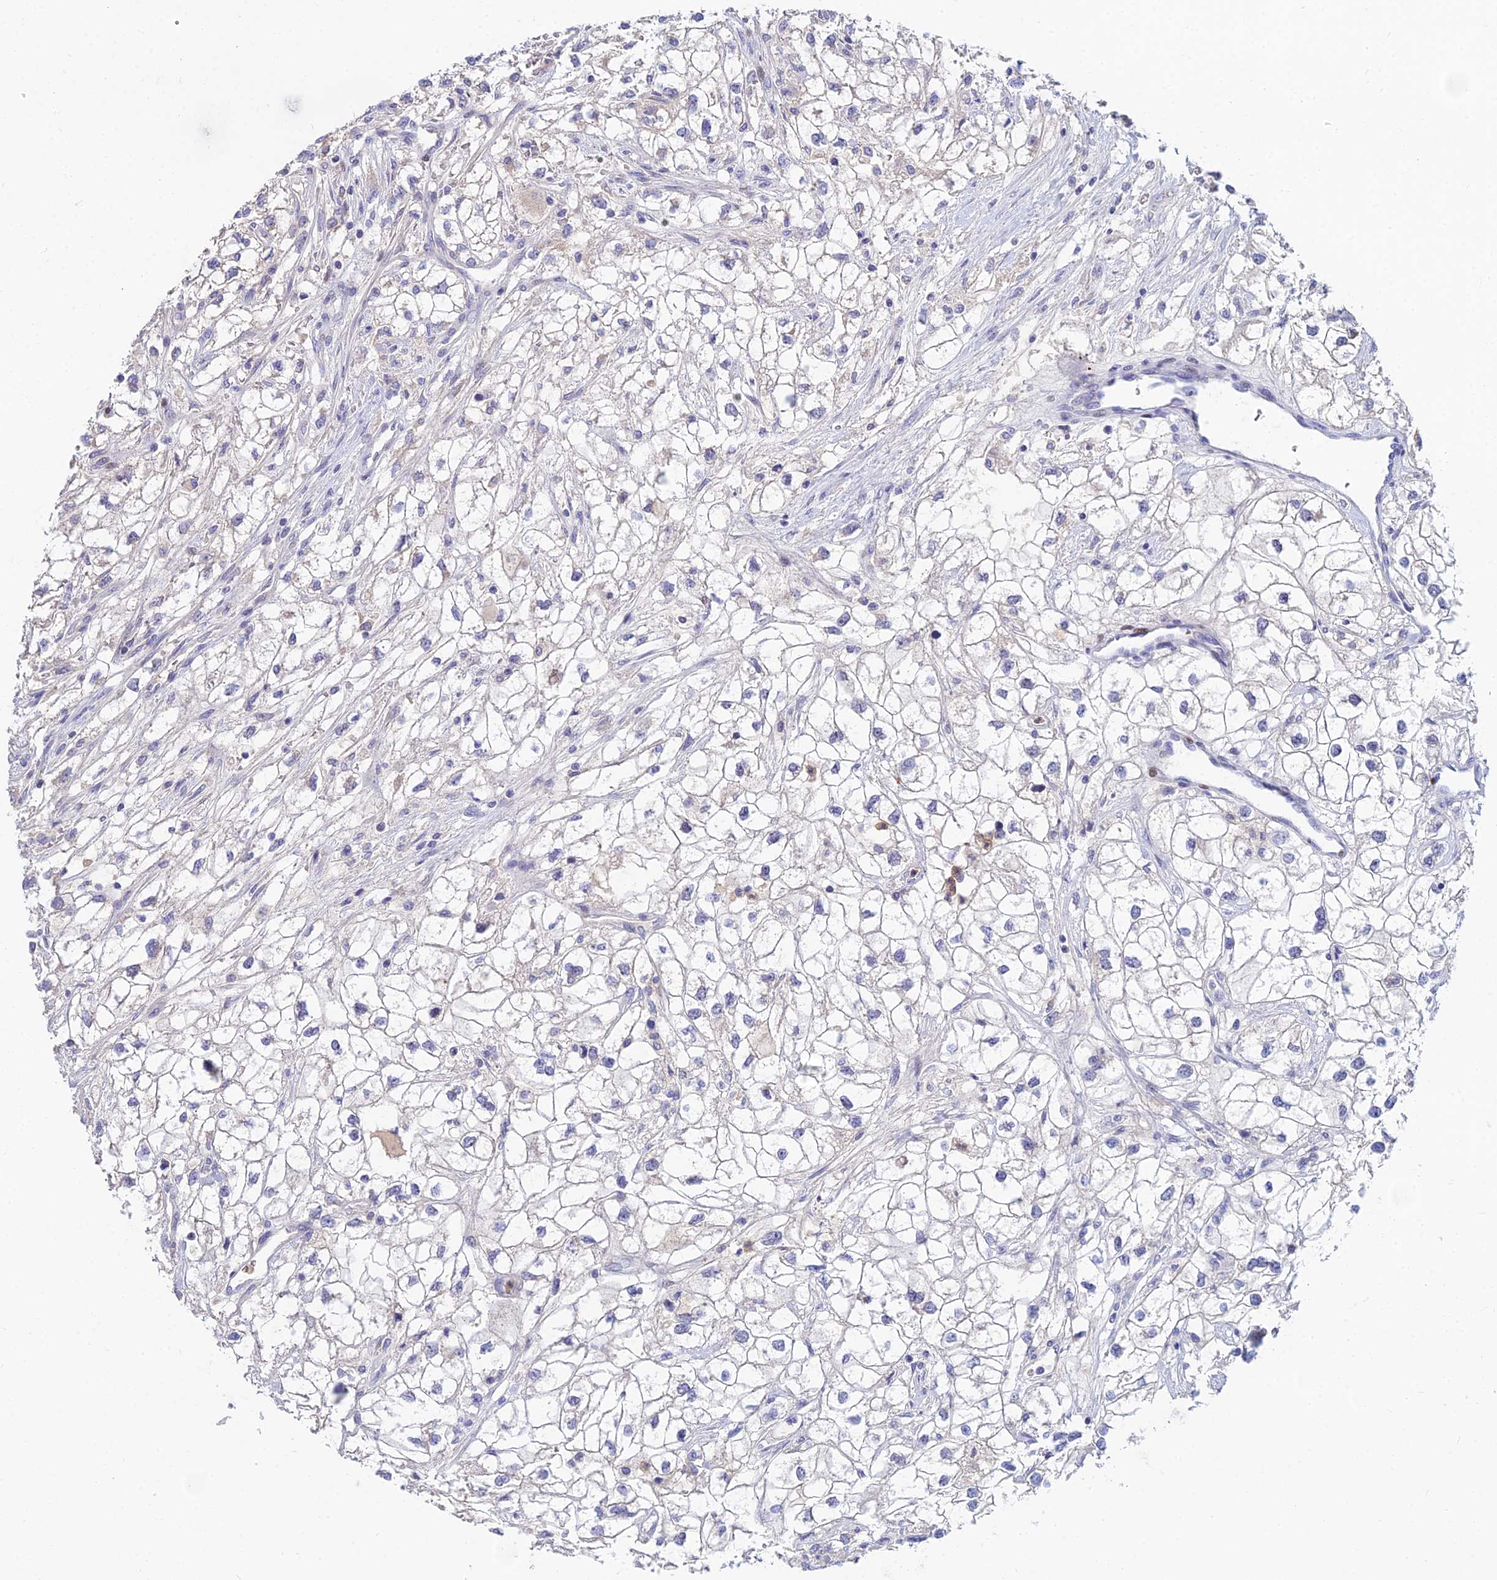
{"staining": {"intensity": "negative", "quantity": "none", "location": "none"}, "tissue": "renal cancer", "cell_type": "Tumor cells", "image_type": "cancer", "snomed": [{"axis": "morphology", "description": "Adenocarcinoma, NOS"}, {"axis": "topography", "description": "Kidney"}], "caption": "IHC of human adenocarcinoma (renal) exhibits no expression in tumor cells.", "gene": "GOLGA6D", "patient": {"sex": "male", "age": 59}}